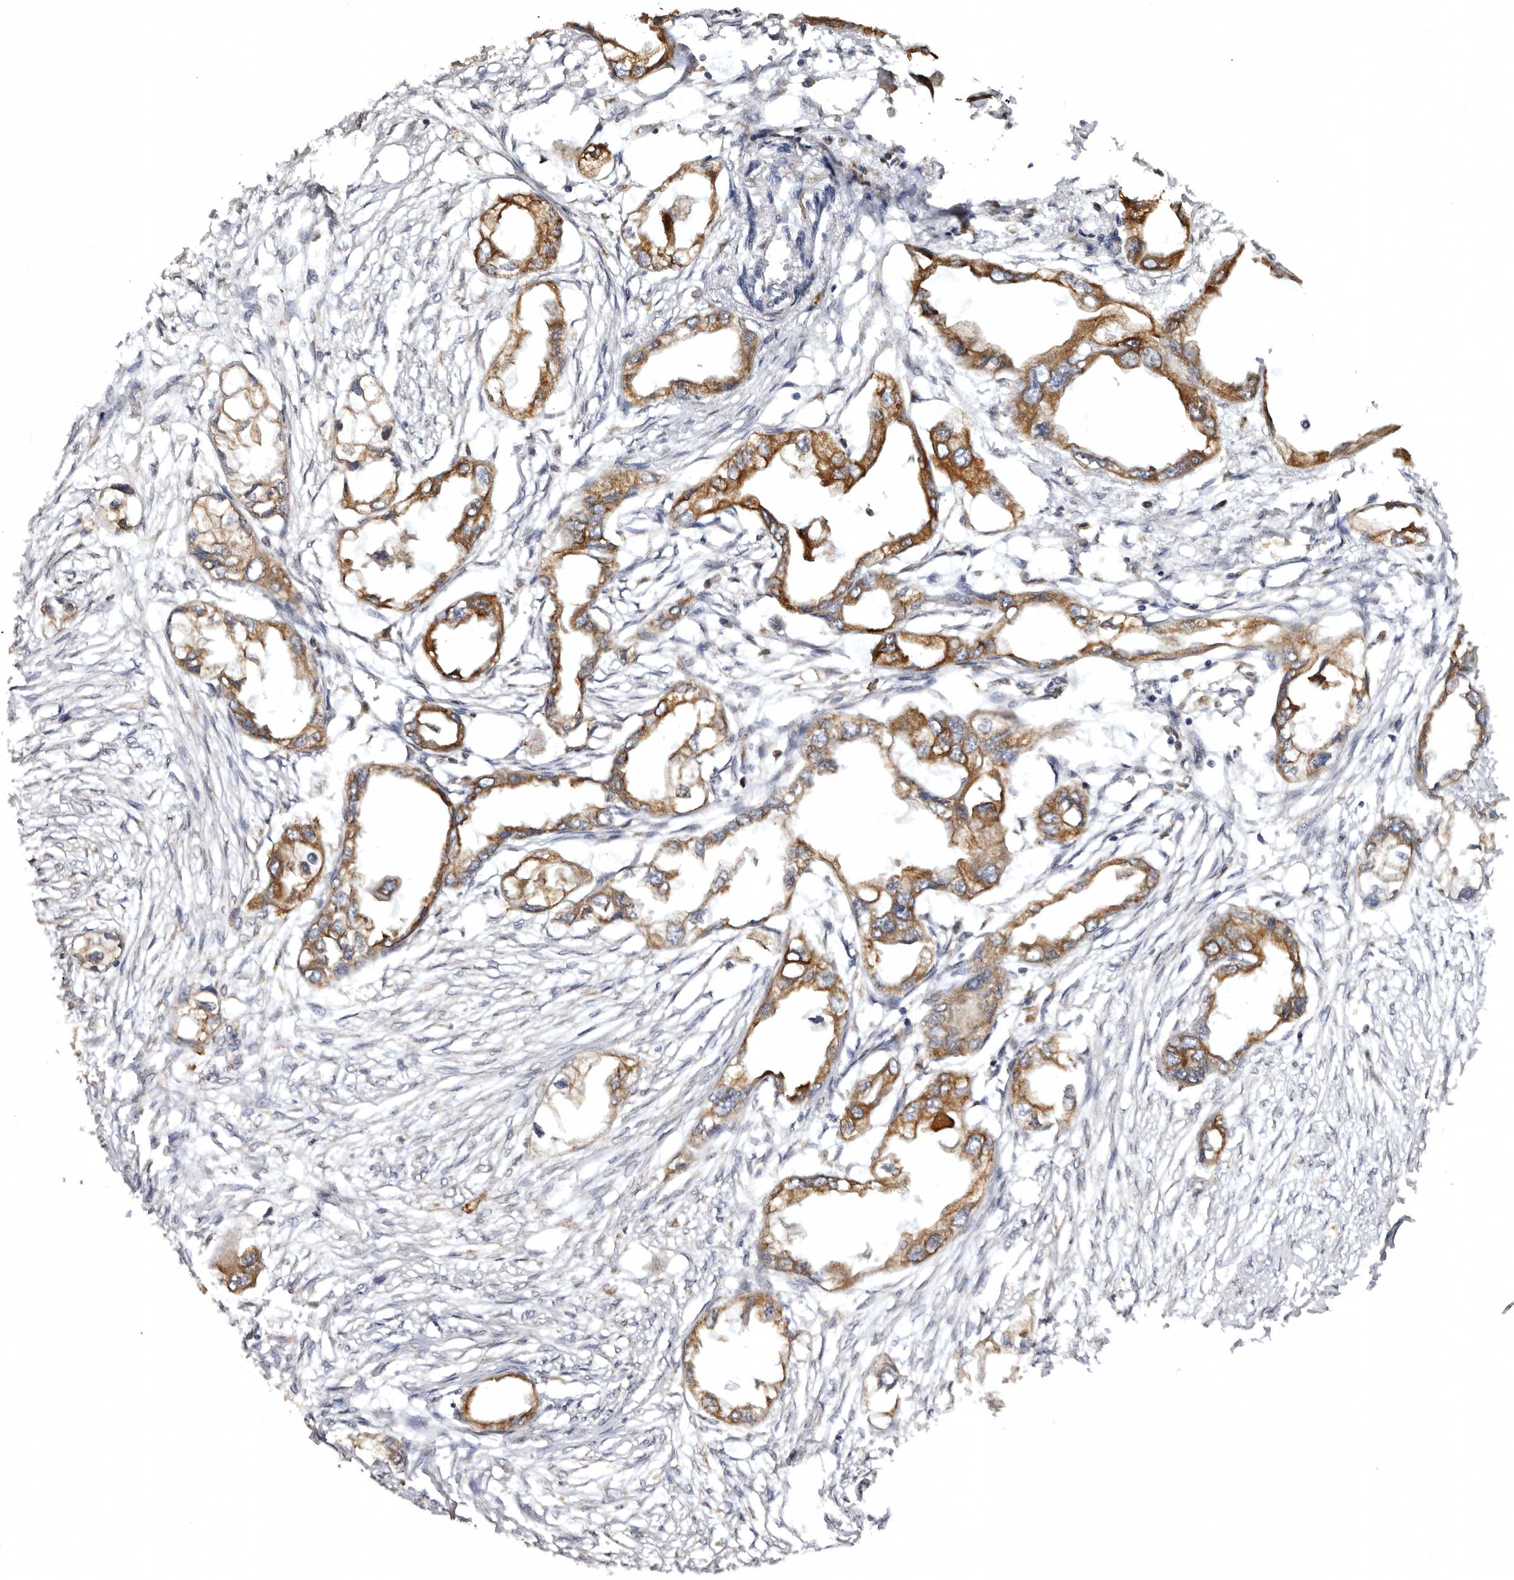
{"staining": {"intensity": "moderate", "quantity": ">75%", "location": "cytoplasmic/membranous"}, "tissue": "endometrial cancer", "cell_type": "Tumor cells", "image_type": "cancer", "snomed": [{"axis": "morphology", "description": "Adenocarcinoma, NOS"}, {"axis": "morphology", "description": "Adenocarcinoma, metastatic, NOS"}, {"axis": "topography", "description": "Adipose tissue"}, {"axis": "topography", "description": "Endometrium"}], "caption": "An image showing moderate cytoplasmic/membranous staining in approximately >75% of tumor cells in metastatic adenocarcinoma (endometrial), as visualized by brown immunohistochemical staining.", "gene": "INKA2", "patient": {"sex": "female", "age": 67}}